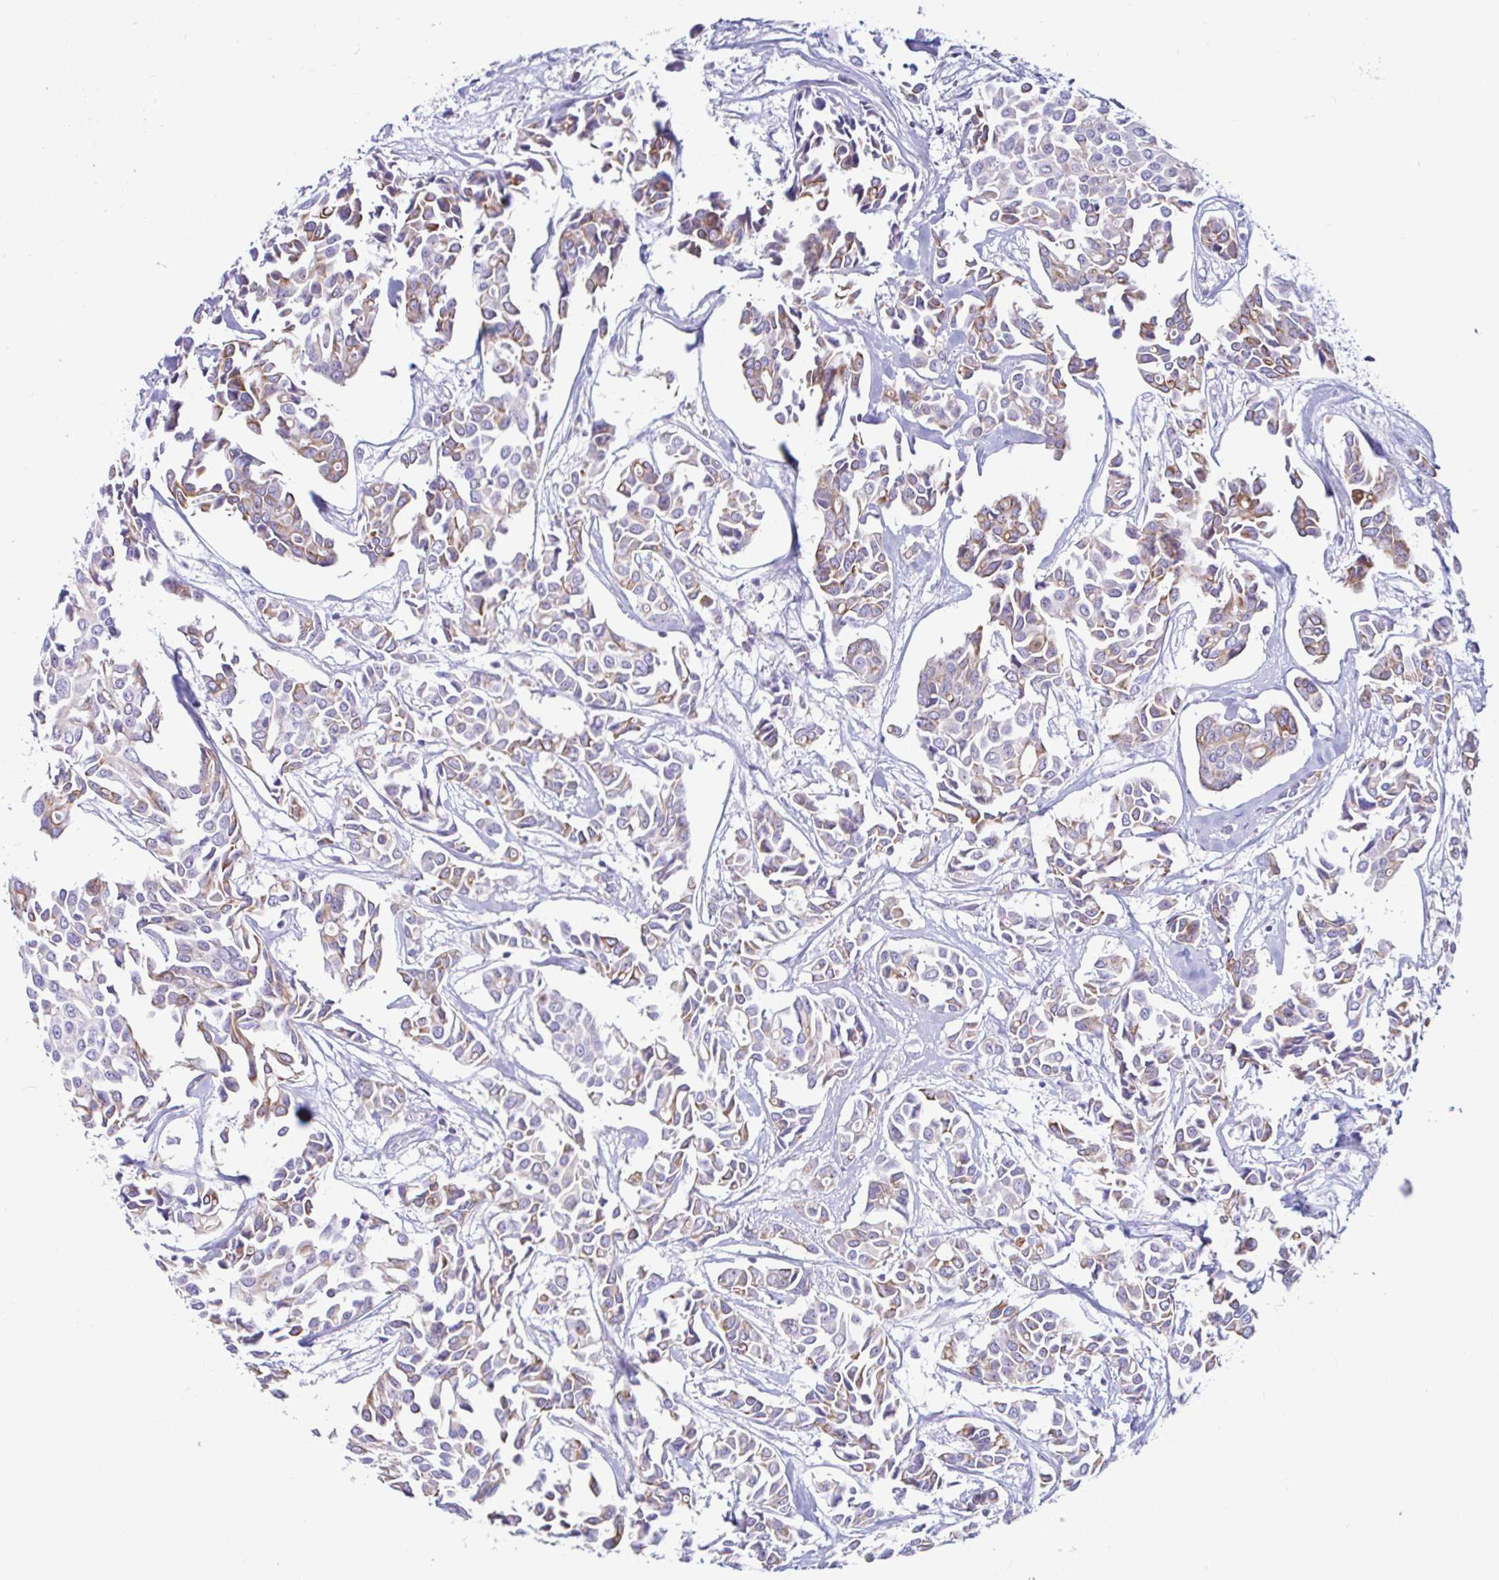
{"staining": {"intensity": "weak", "quantity": ">75%", "location": "cytoplasmic/membranous"}, "tissue": "breast cancer", "cell_type": "Tumor cells", "image_type": "cancer", "snomed": [{"axis": "morphology", "description": "Duct carcinoma"}, {"axis": "topography", "description": "Breast"}], "caption": "A high-resolution photomicrograph shows immunohistochemistry staining of intraductal carcinoma (breast), which shows weak cytoplasmic/membranous staining in approximately >75% of tumor cells. (IHC, brightfield microscopy, high magnification).", "gene": "NBPF3", "patient": {"sex": "female", "age": 54}}